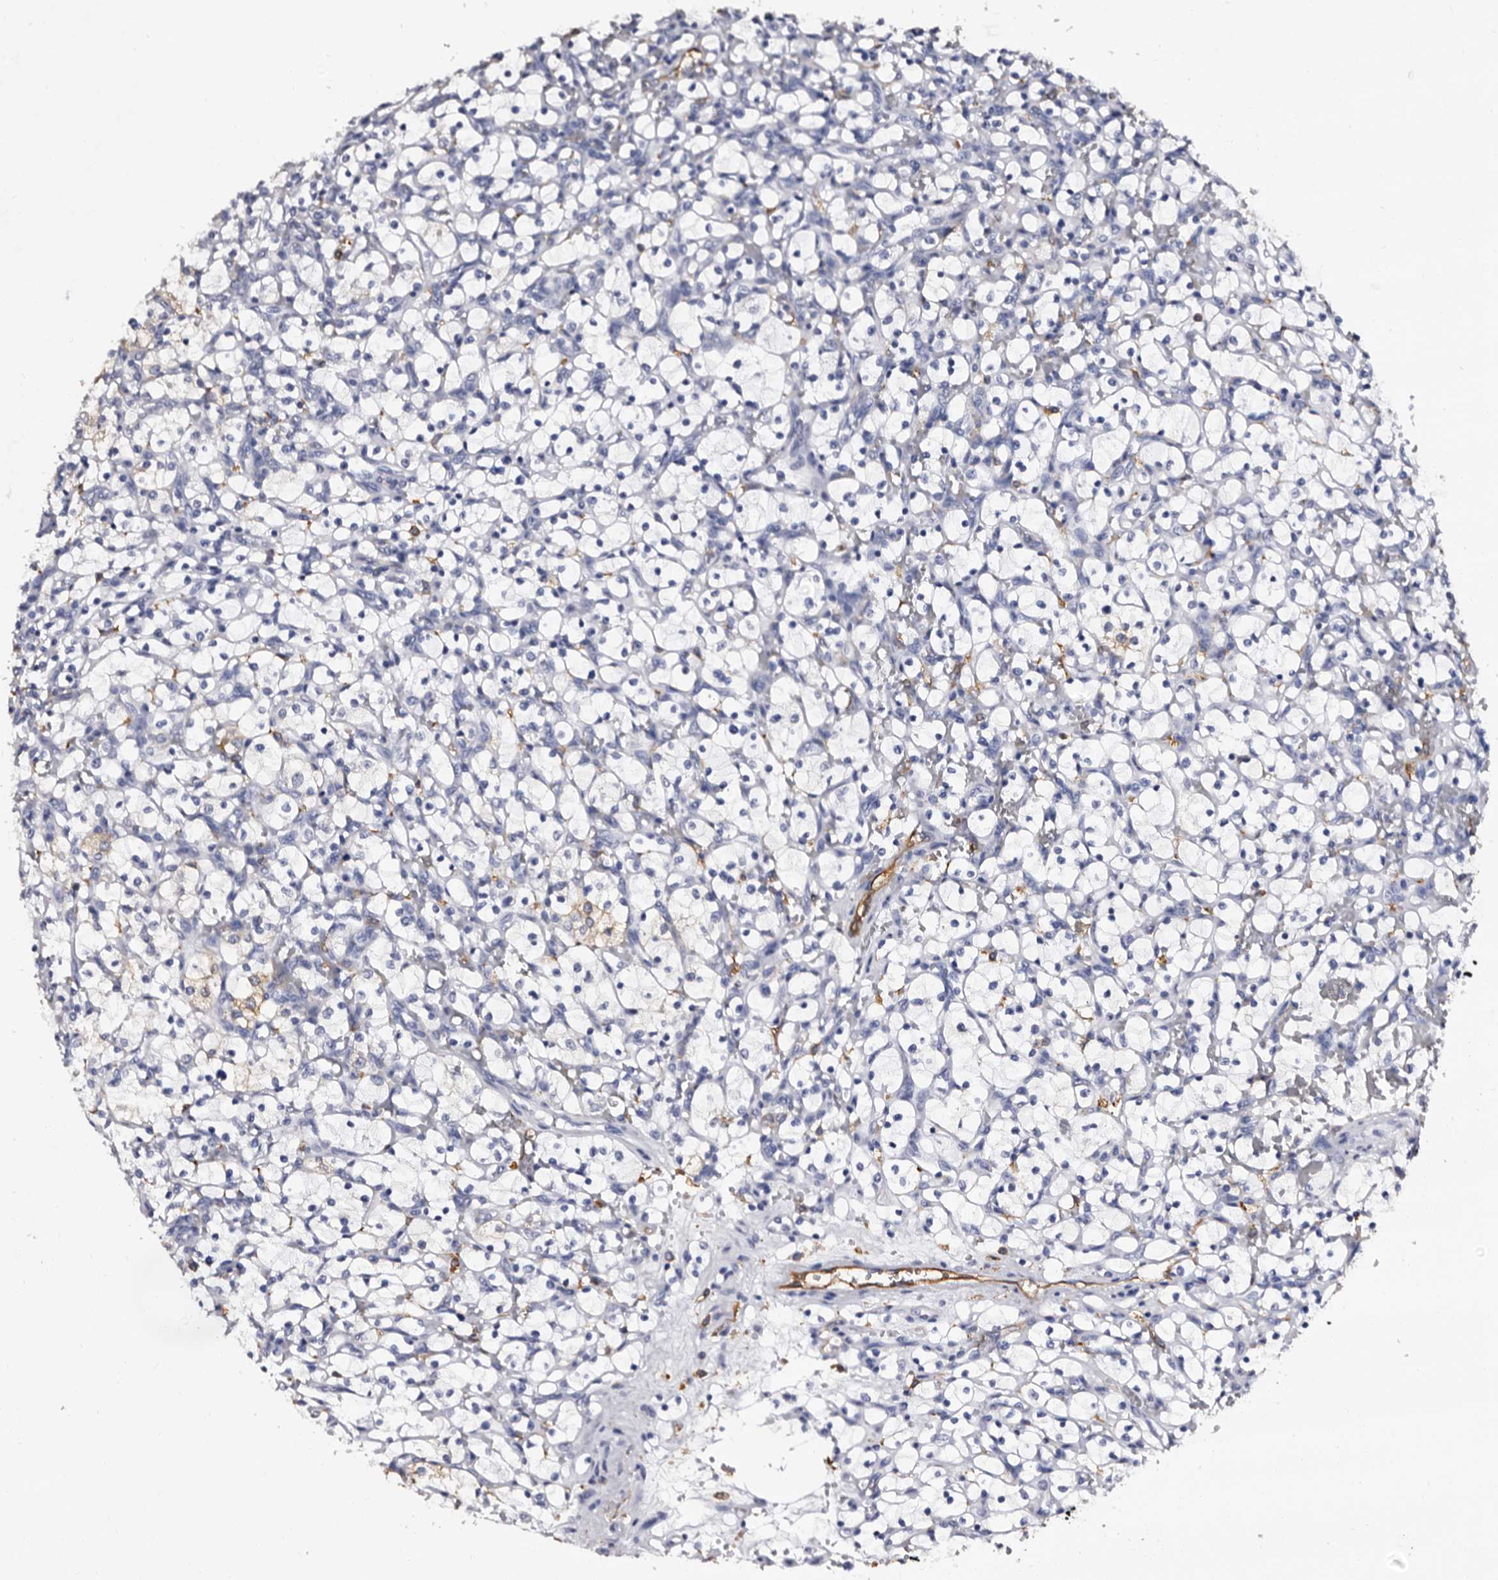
{"staining": {"intensity": "weak", "quantity": "<25%", "location": "cytoplasmic/membranous"}, "tissue": "renal cancer", "cell_type": "Tumor cells", "image_type": "cancer", "snomed": [{"axis": "morphology", "description": "Adenocarcinoma, NOS"}, {"axis": "topography", "description": "Kidney"}], "caption": "High power microscopy image of an IHC image of renal adenocarcinoma, revealing no significant staining in tumor cells.", "gene": "EPB41L3", "patient": {"sex": "female", "age": 69}}